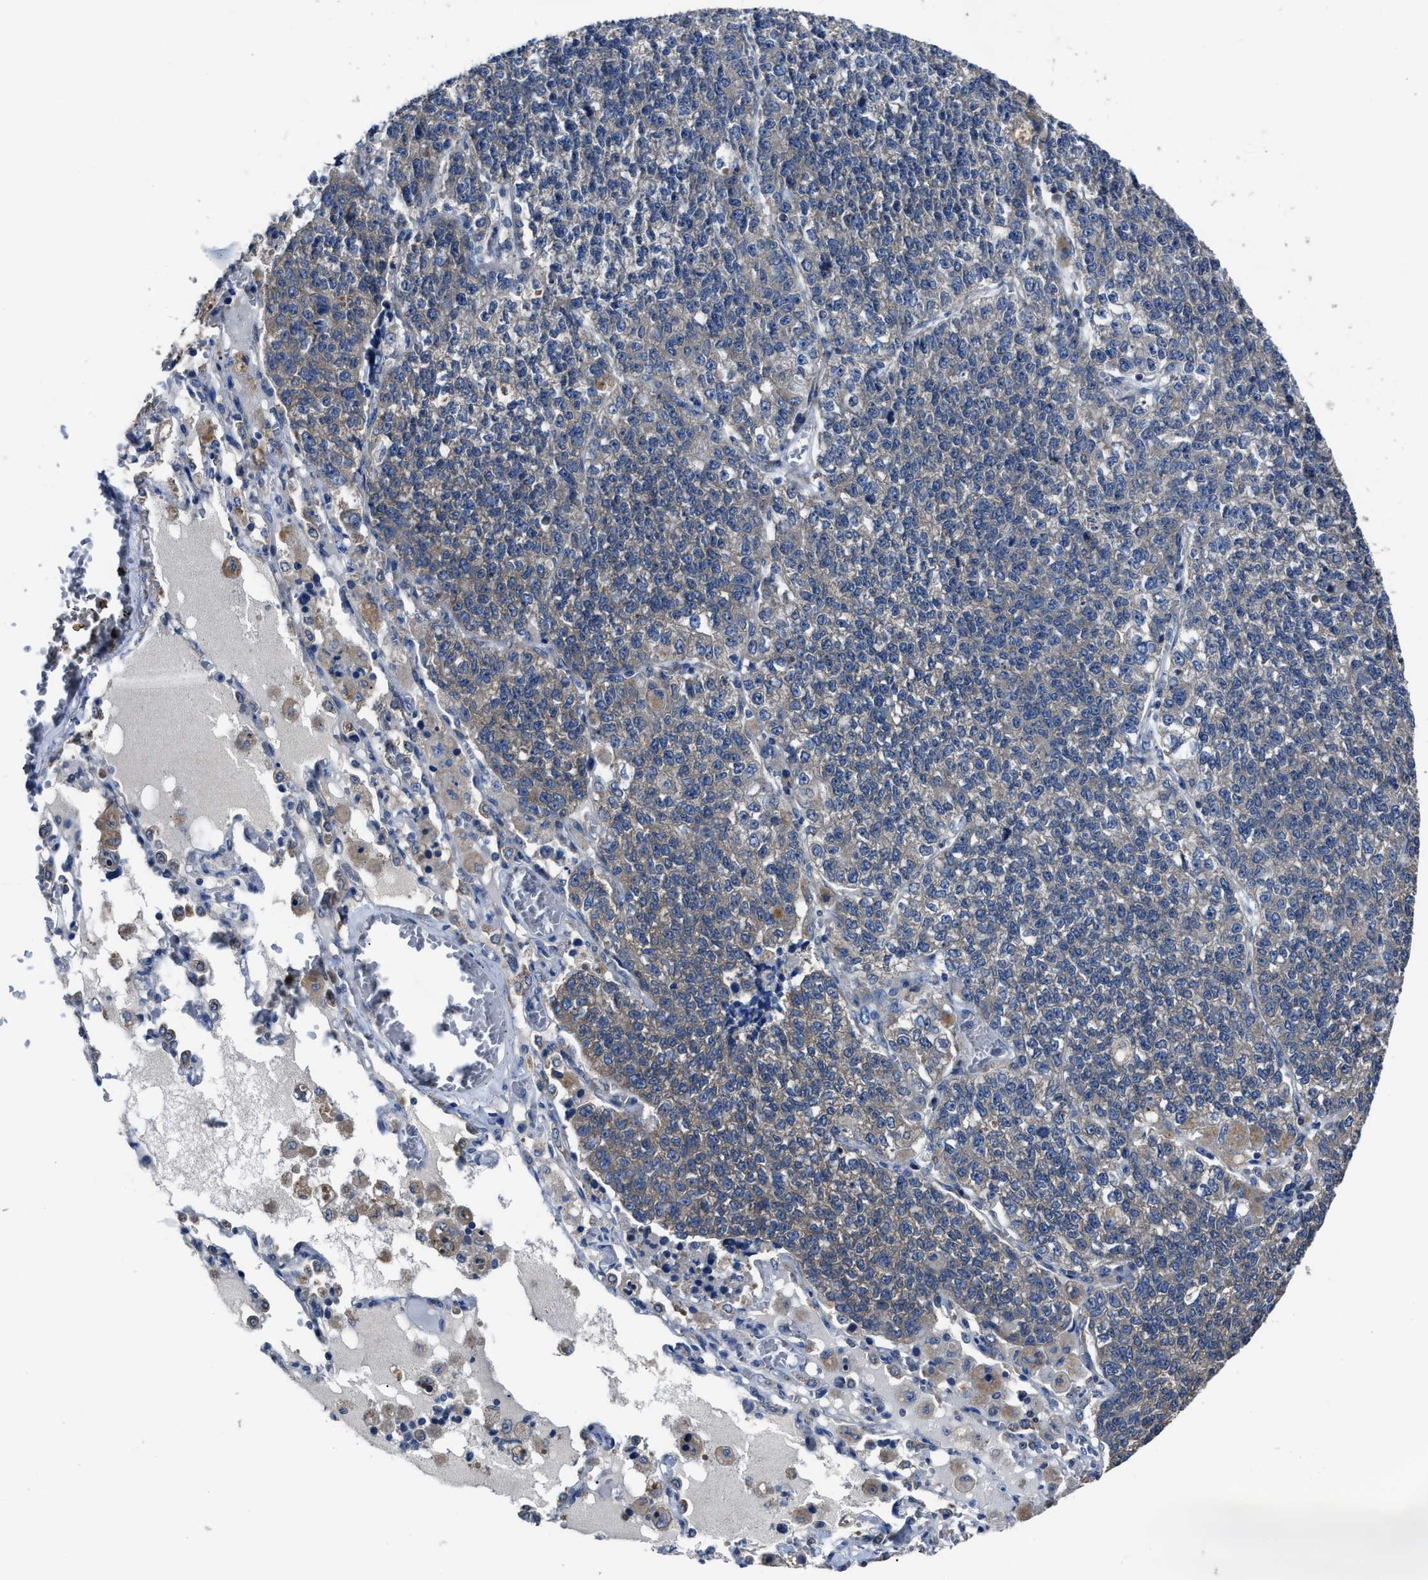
{"staining": {"intensity": "negative", "quantity": "none", "location": "none"}, "tissue": "lung cancer", "cell_type": "Tumor cells", "image_type": "cancer", "snomed": [{"axis": "morphology", "description": "Adenocarcinoma, NOS"}, {"axis": "topography", "description": "Lung"}], "caption": "This is a photomicrograph of immunohistochemistry staining of adenocarcinoma (lung), which shows no staining in tumor cells.", "gene": "UPF1", "patient": {"sex": "male", "age": 49}}